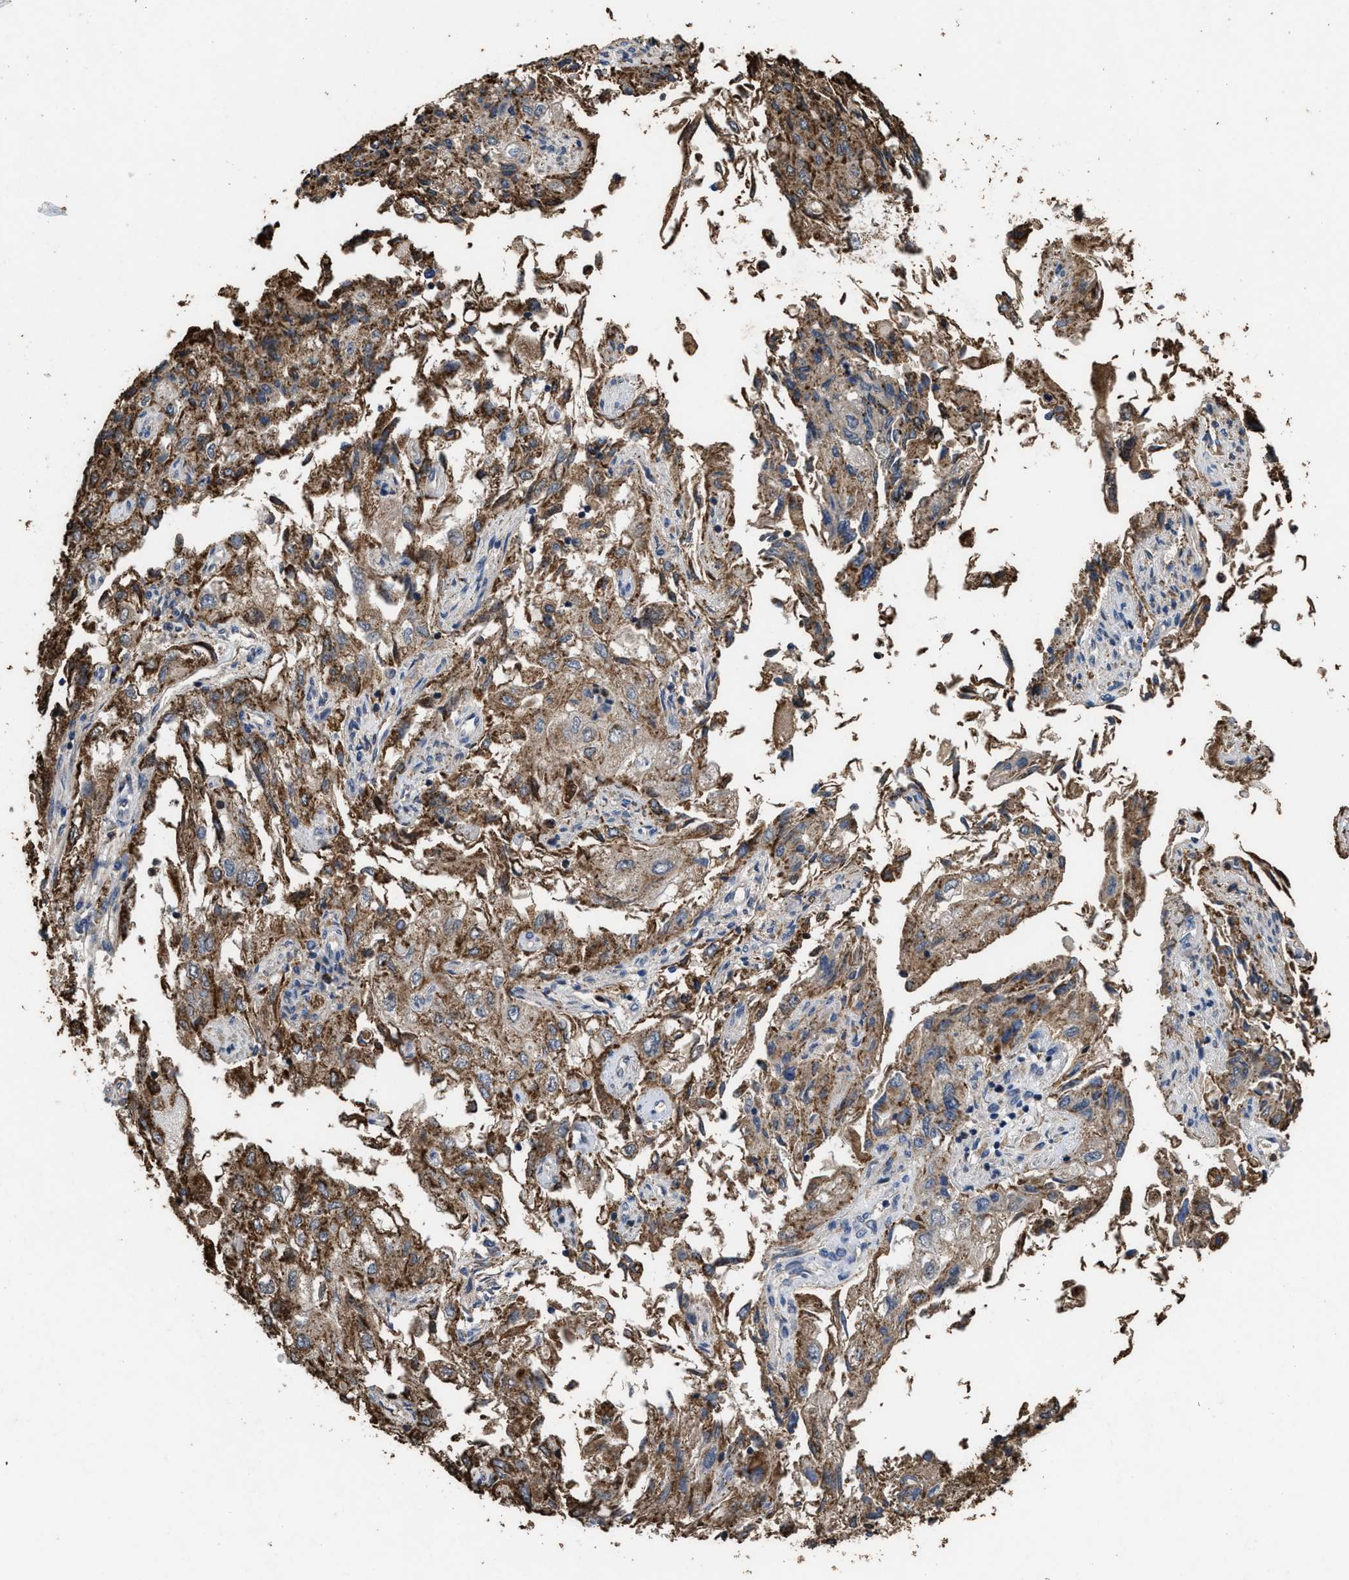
{"staining": {"intensity": "moderate", "quantity": "25%-75%", "location": "cytoplasmic/membranous"}, "tissue": "endometrial cancer", "cell_type": "Tumor cells", "image_type": "cancer", "snomed": [{"axis": "morphology", "description": "Adenocarcinoma, NOS"}, {"axis": "topography", "description": "Endometrium"}], "caption": "Moderate cytoplasmic/membranous protein positivity is seen in approximately 25%-75% of tumor cells in adenocarcinoma (endometrial). (DAB IHC, brown staining for protein, blue staining for nuclei).", "gene": "TDRKH", "patient": {"sex": "female", "age": 49}}